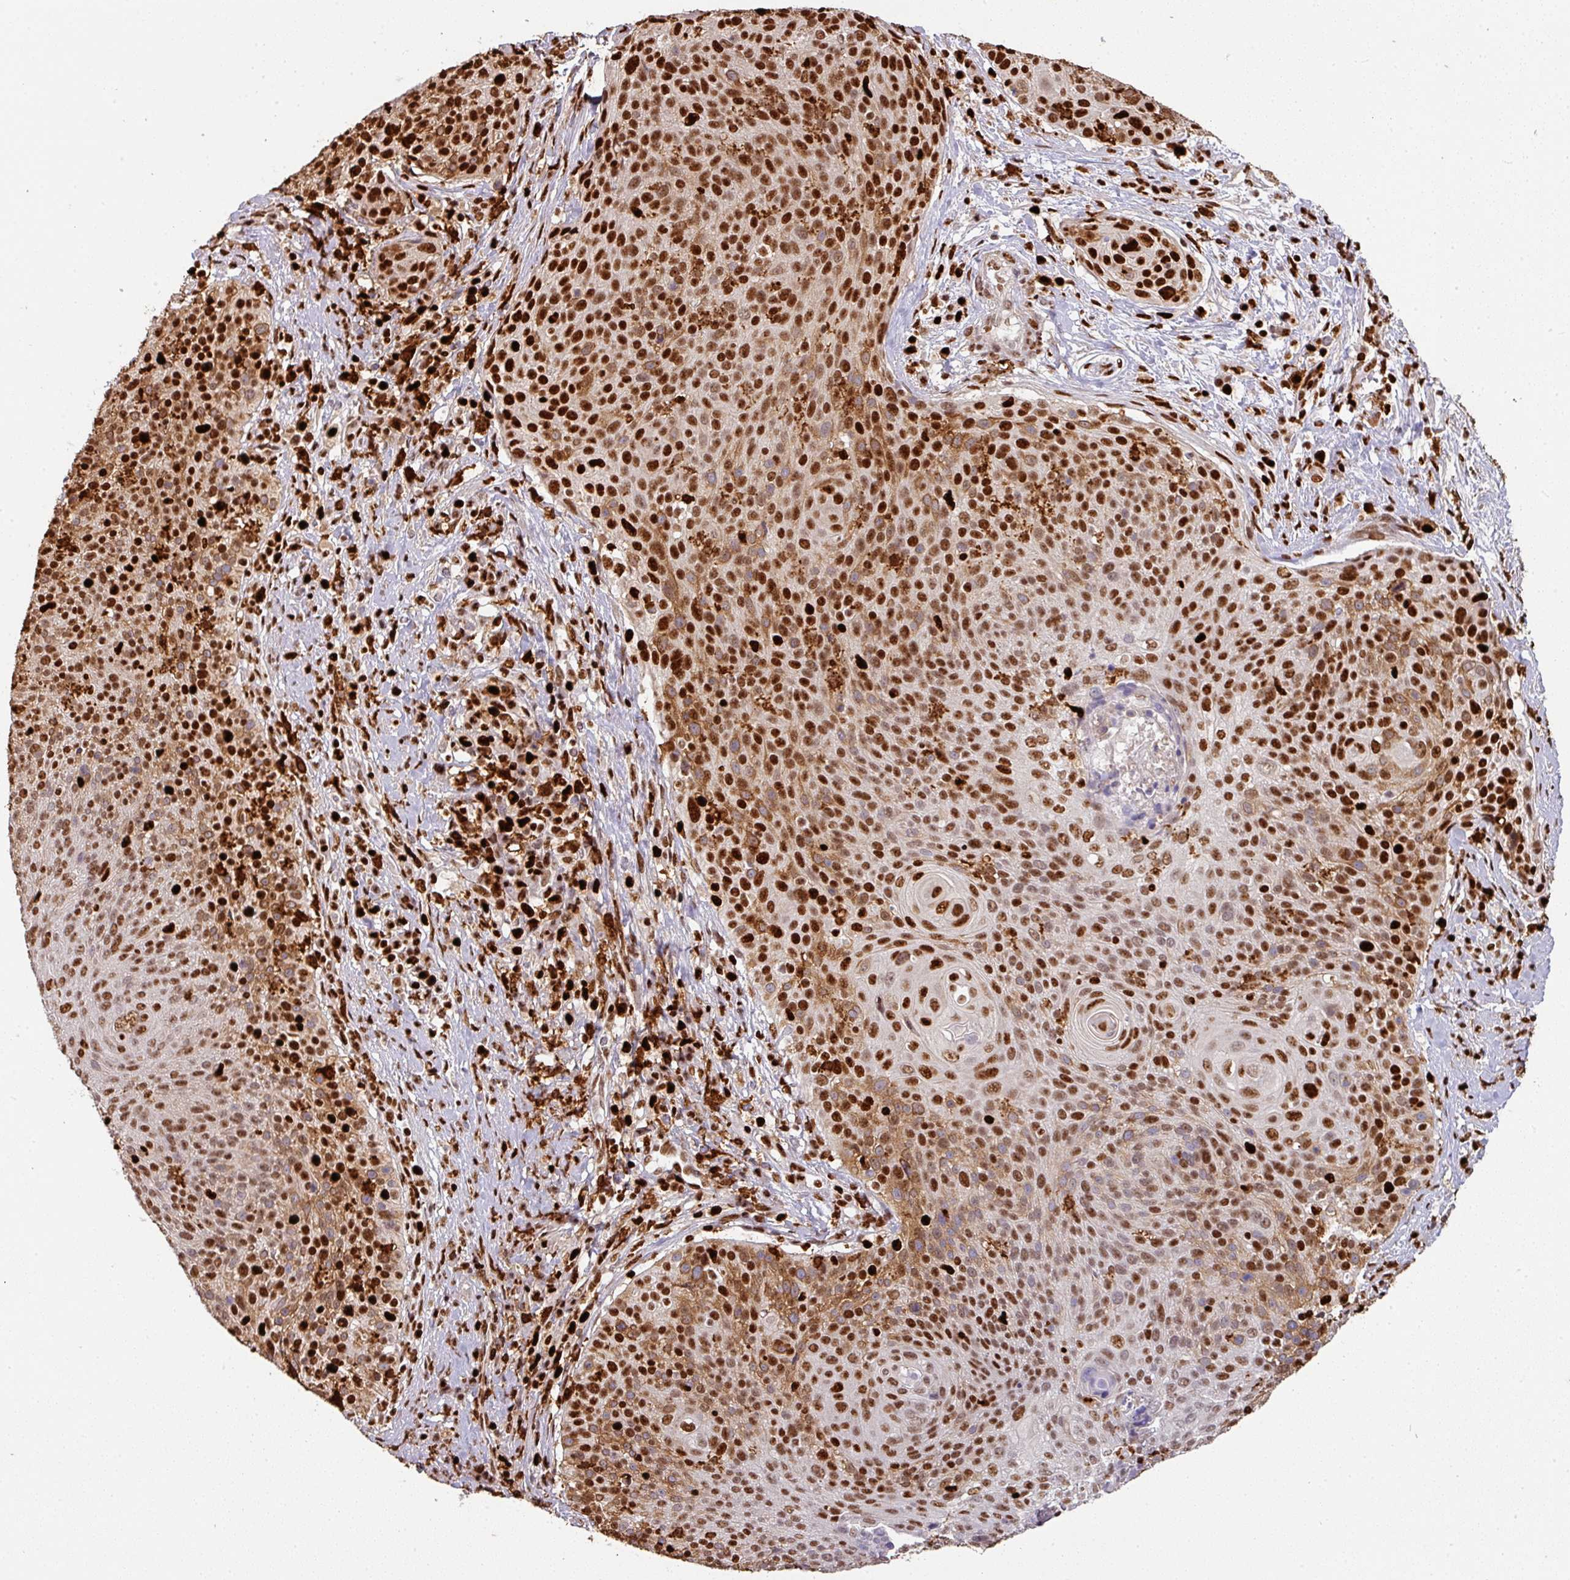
{"staining": {"intensity": "strong", "quantity": ">75%", "location": "cytoplasmic/membranous,nuclear"}, "tissue": "cervical cancer", "cell_type": "Tumor cells", "image_type": "cancer", "snomed": [{"axis": "morphology", "description": "Squamous cell carcinoma, NOS"}, {"axis": "topography", "description": "Cervix"}], "caption": "Immunohistochemical staining of human cervical squamous cell carcinoma shows strong cytoplasmic/membranous and nuclear protein positivity in approximately >75% of tumor cells.", "gene": "SAMHD1", "patient": {"sex": "female", "age": 31}}